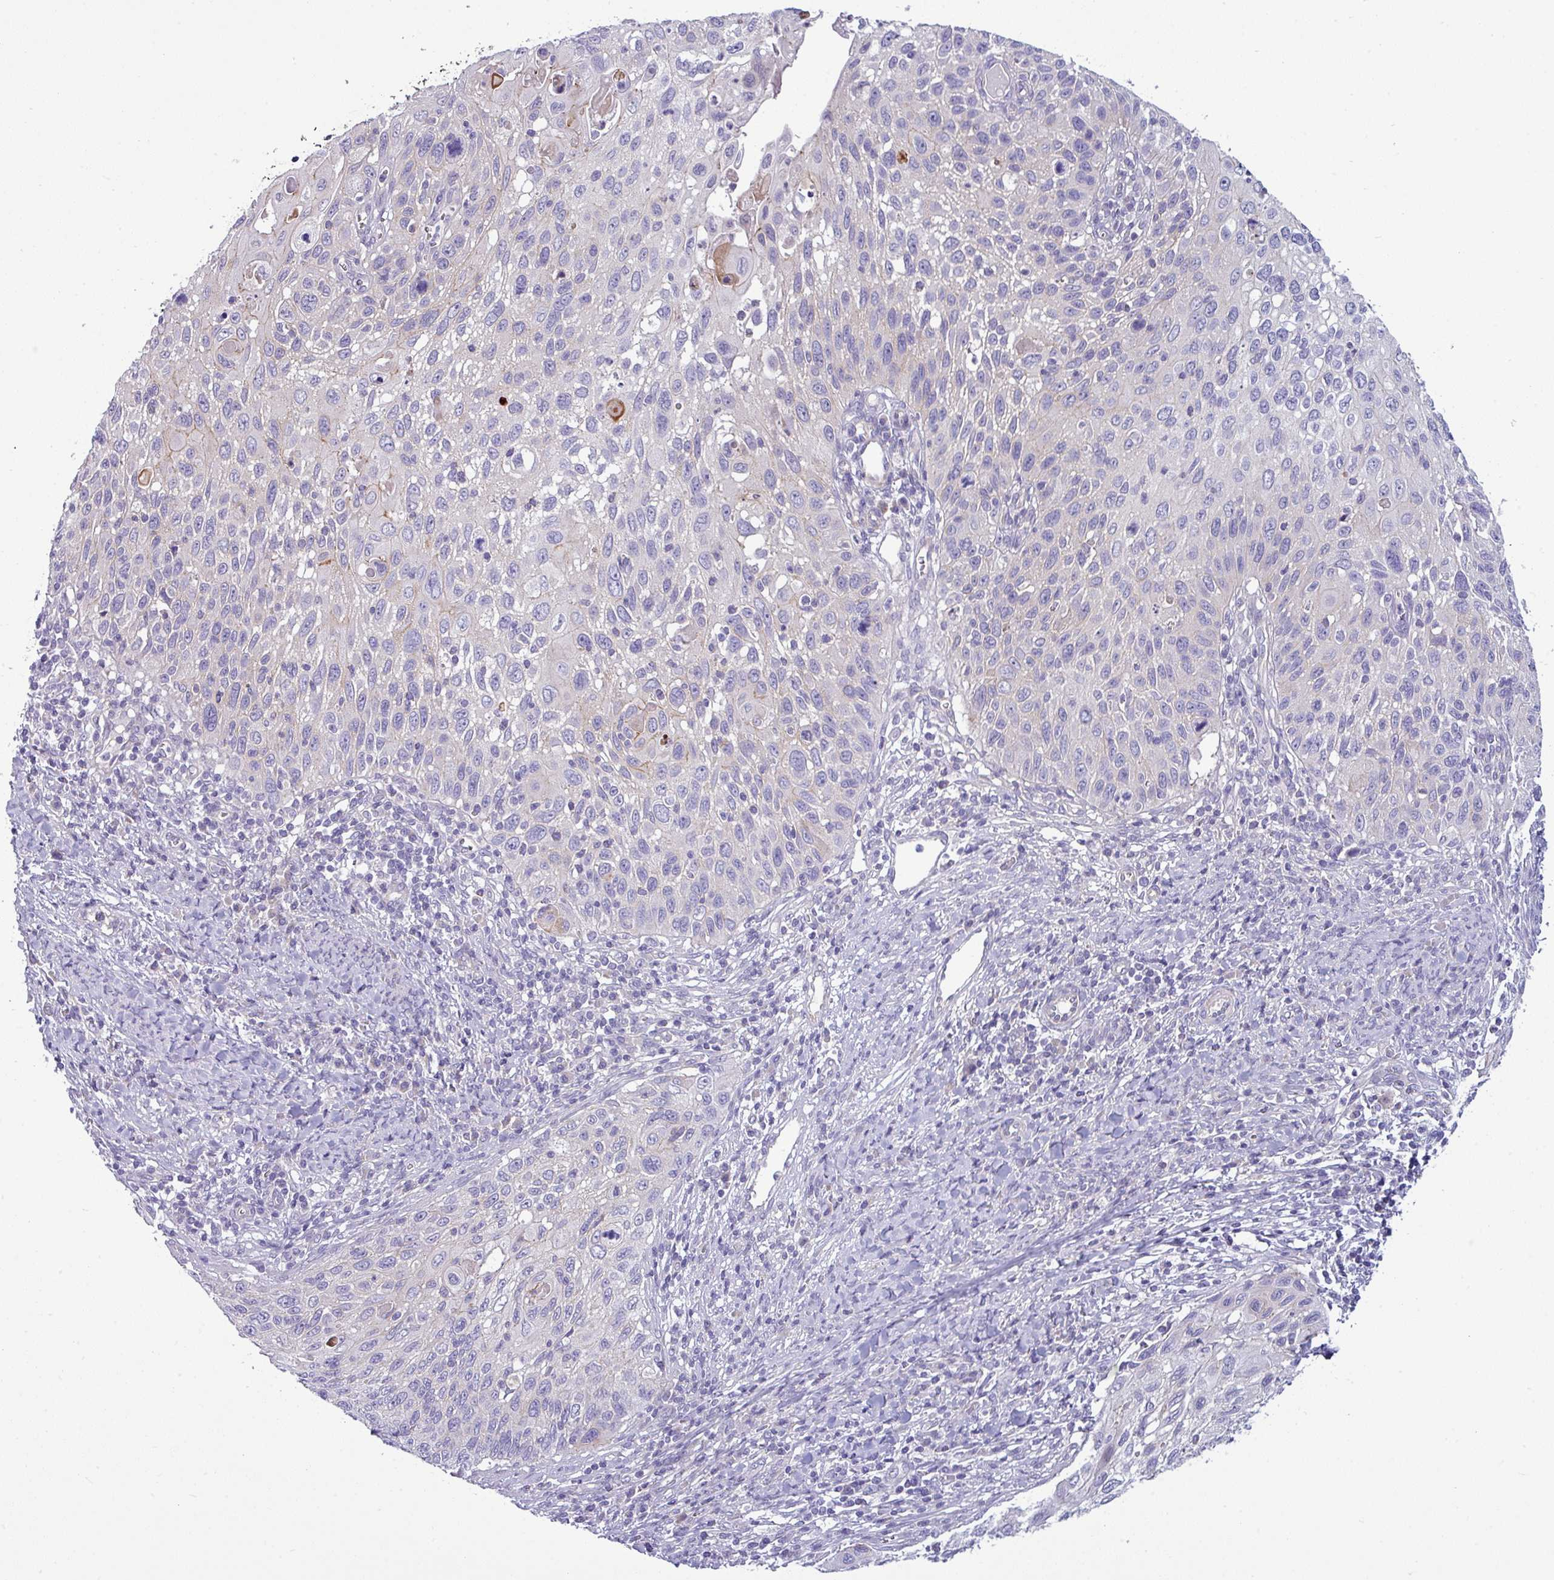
{"staining": {"intensity": "negative", "quantity": "none", "location": "none"}, "tissue": "cervical cancer", "cell_type": "Tumor cells", "image_type": "cancer", "snomed": [{"axis": "morphology", "description": "Squamous cell carcinoma, NOS"}, {"axis": "topography", "description": "Cervix"}], "caption": "Human cervical cancer stained for a protein using immunohistochemistry (IHC) displays no expression in tumor cells.", "gene": "ACAP3", "patient": {"sex": "female", "age": 70}}